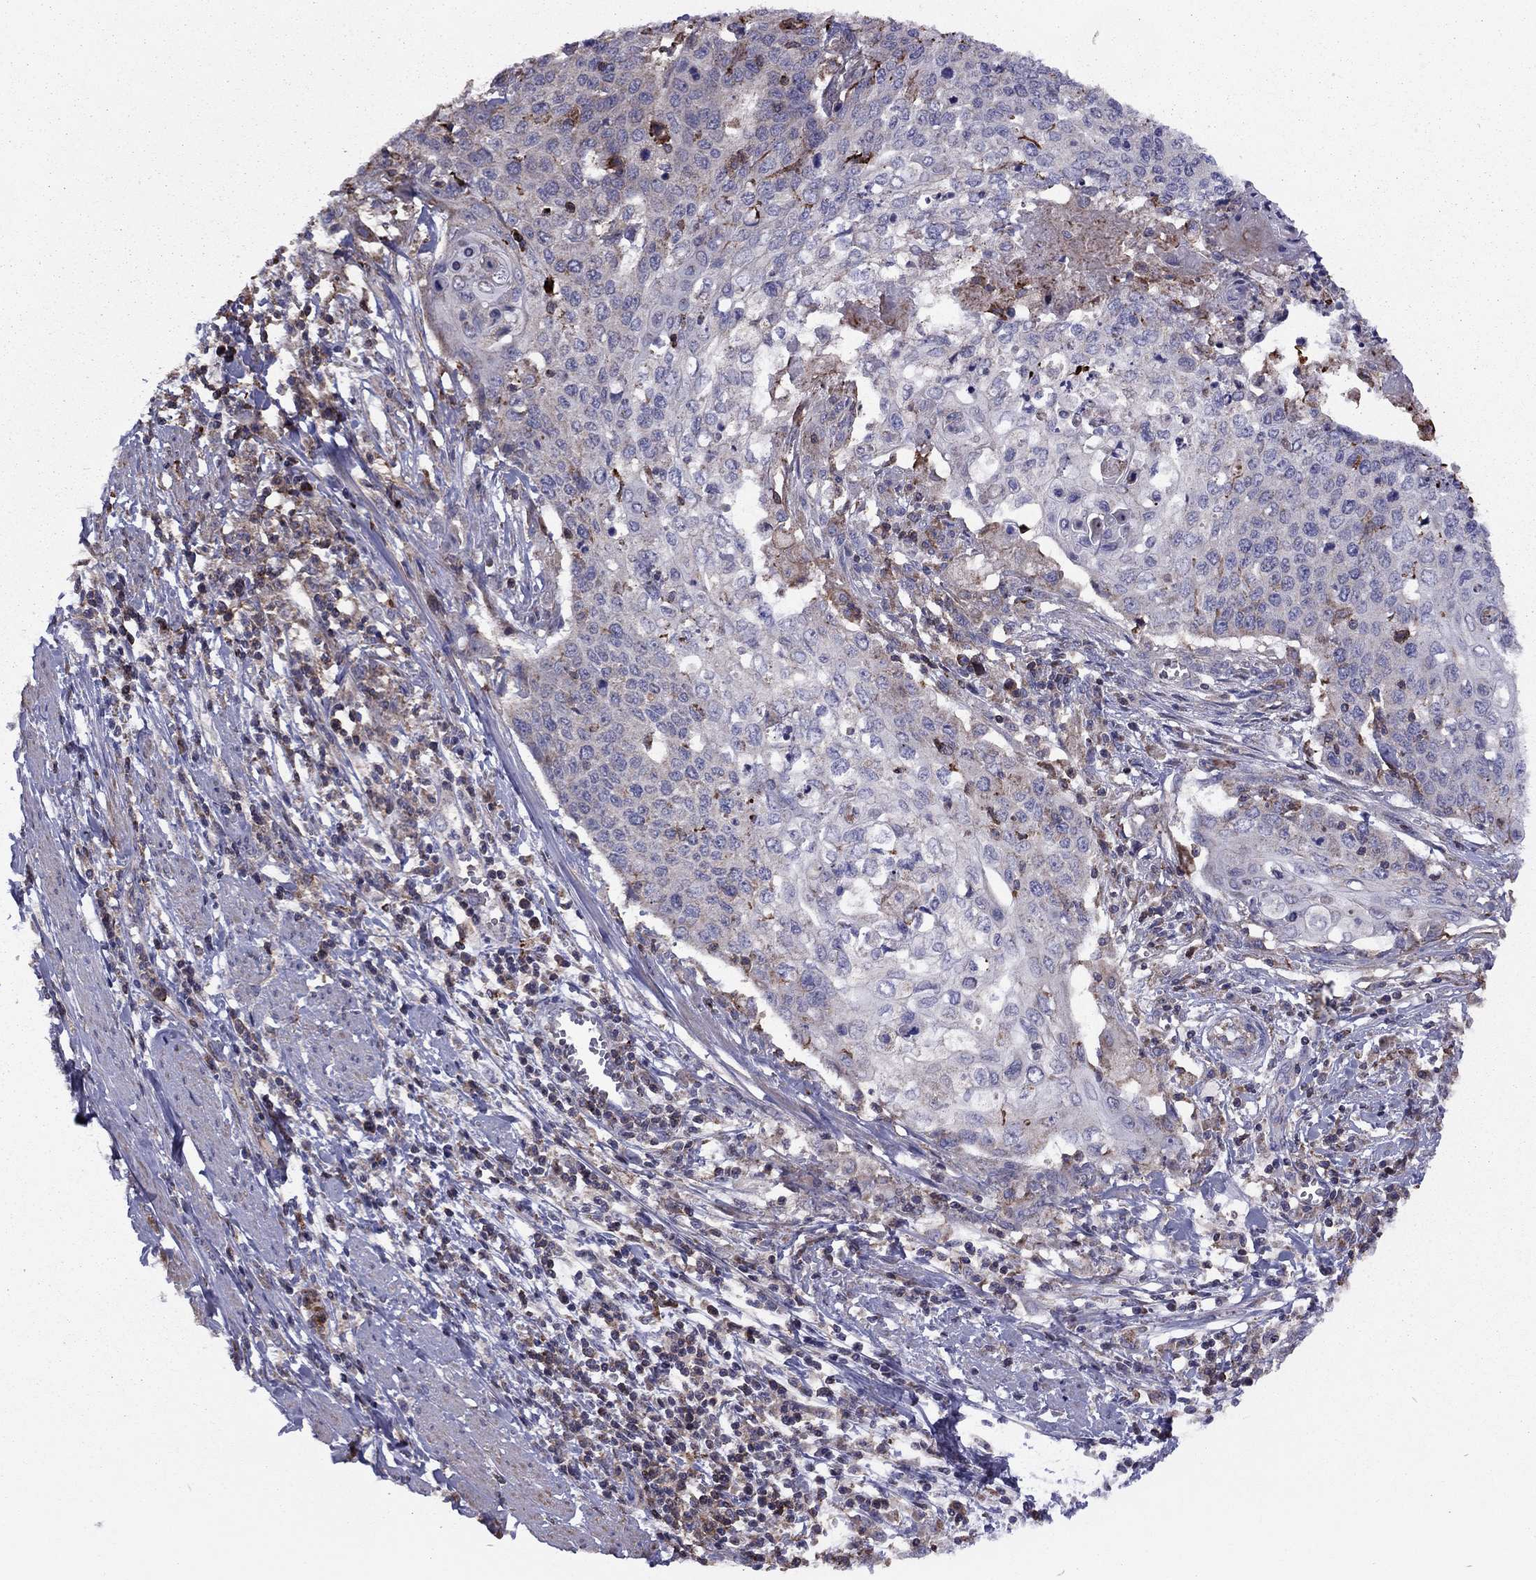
{"staining": {"intensity": "weak", "quantity": "<25%", "location": "cytoplasmic/membranous"}, "tissue": "cervical cancer", "cell_type": "Tumor cells", "image_type": "cancer", "snomed": [{"axis": "morphology", "description": "Squamous cell carcinoma, NOS"}, {"axis": "topography", "description": "Cervix"}], "caption": "Immunohistochemical staining of human cervical squamous cell carcinoma reveals no significant staining in tumor cells.", "gene": "ALG6", "patient": {"sex": "female", "age": 39}}